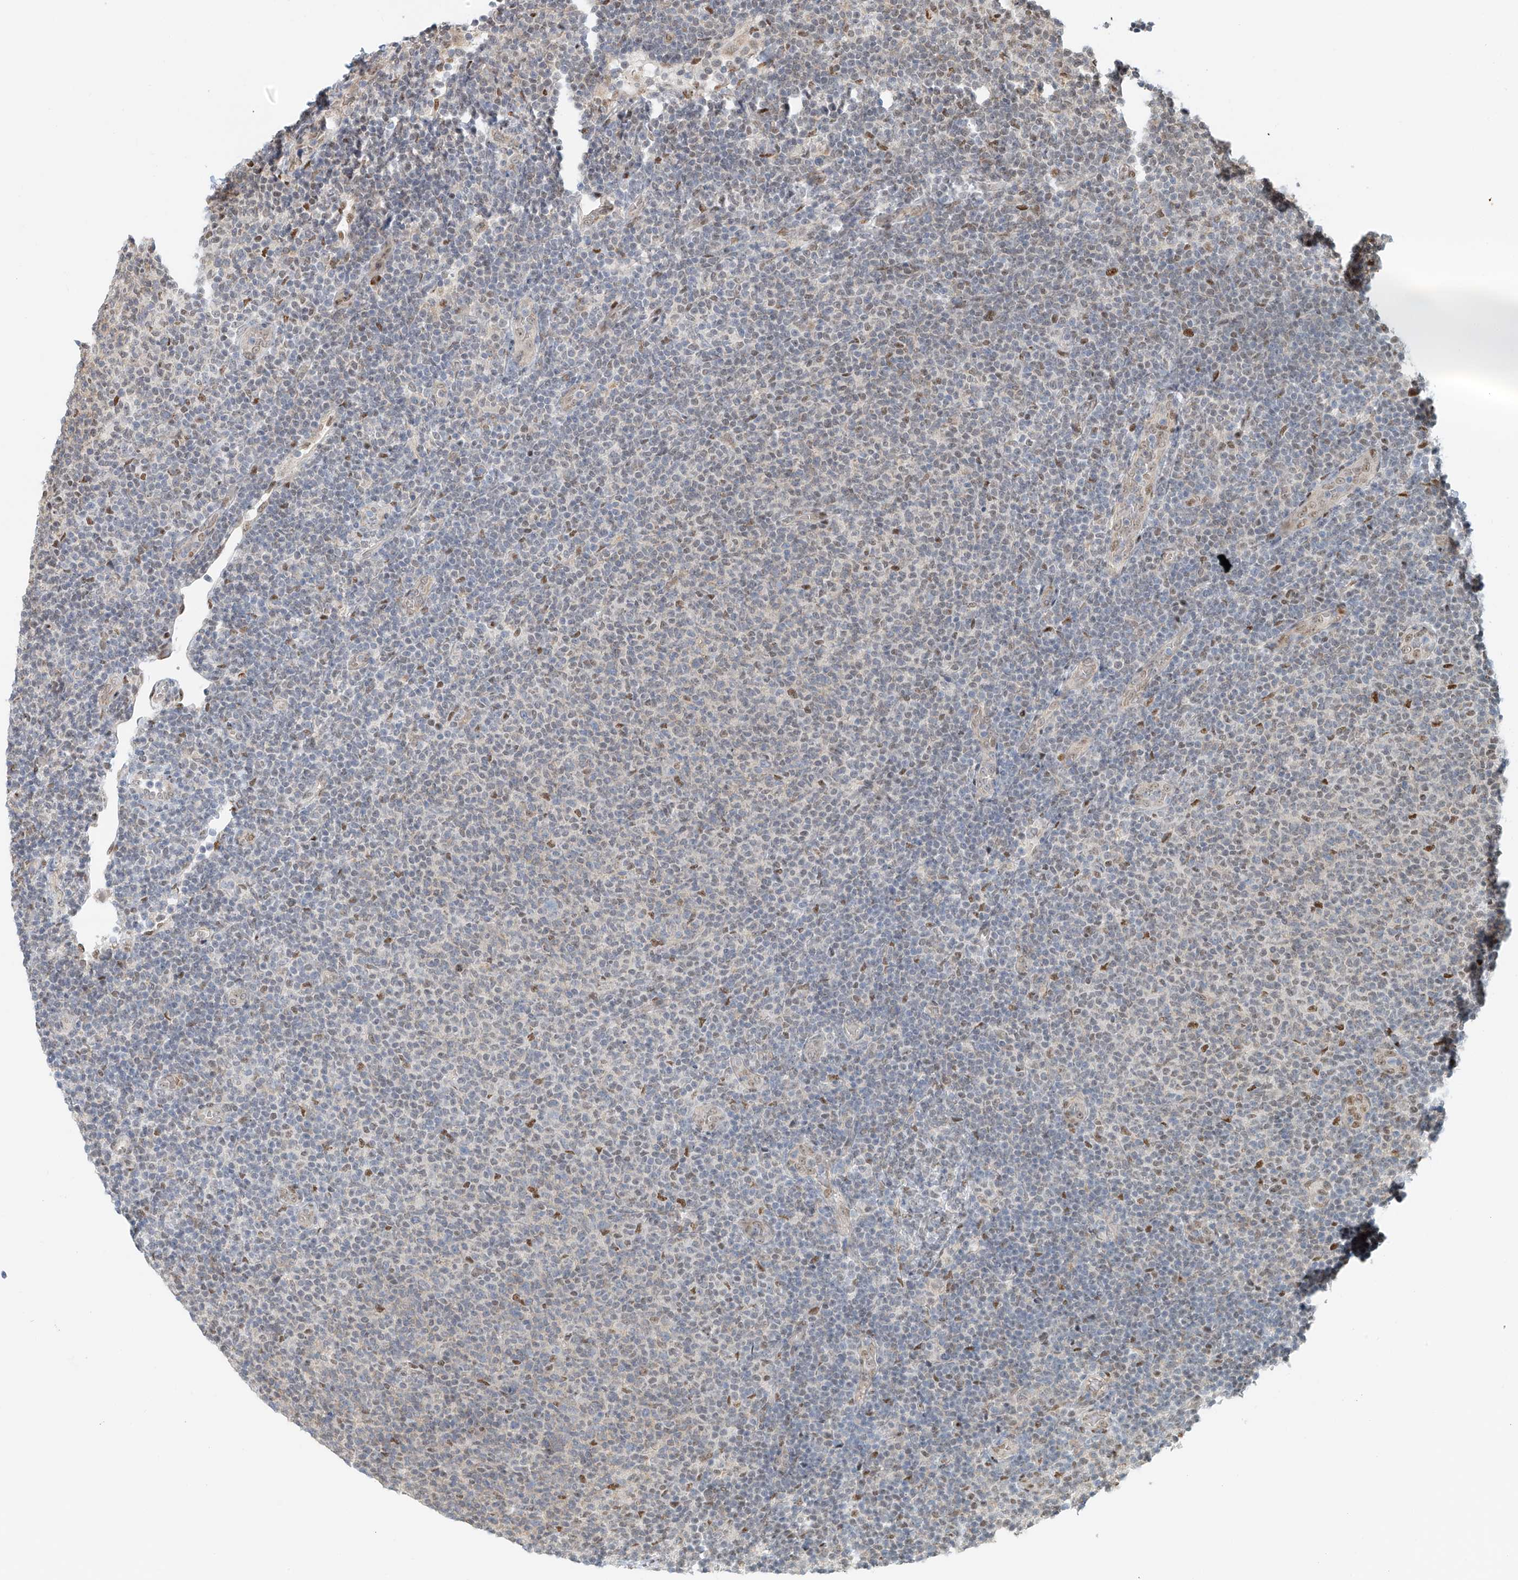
{"staining": {"intensity": "weak", "quantity": "<25%", "location": "nuclear"}, "tissue": "lymphoma", "cell_type": "Tumor cells", "image_type": "cancer", "snomed": [{"axis": "morphology", "description": "Malignant lymphoma, non-Hodgkin's type, Low grade"}, {"axis": "topography", "description": "Lymph node"}], "caption": "Lymphoma was stained to show a protein in brown. There is no significant staining in tumor cells.", "gene": "ZNF514", "patient": {"sex": "male", "age": 66}}